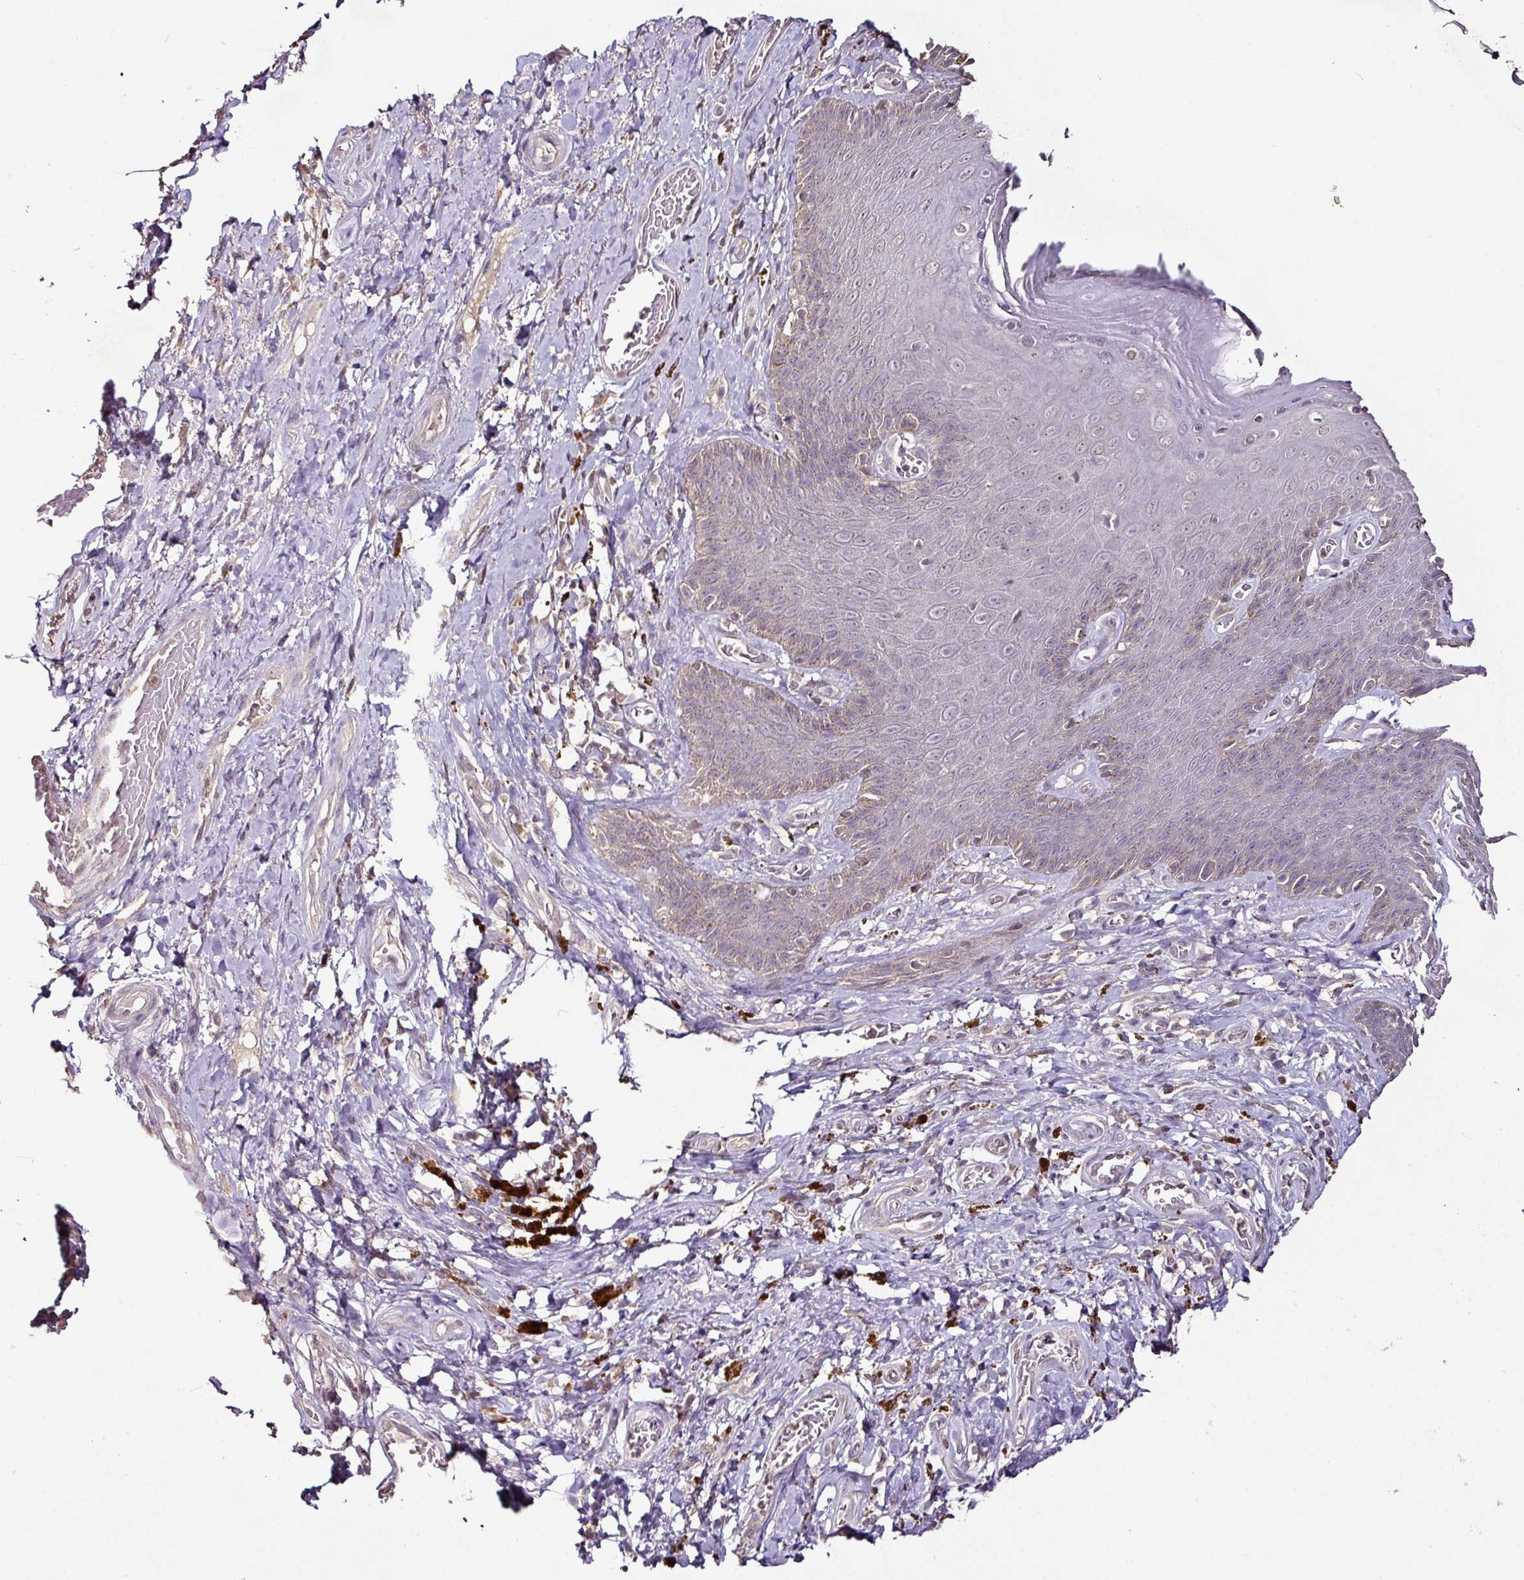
{"staining": {"intensity": "moderate", "quantity": "<25%", "location": "cytoplasmic/membranous"}, "tissue": "skin", "cell_type": "Epidermal cells", "image_type": "normal", "snomed": [{"axis": "morphology", "description": "Normal tissue, NOS"}, {"axis": "topography", "description": "Anal"}, {"axis": "topography", "description": "Peripheral nerve tissue"}], "caption": "This micrograph reveals immunohistochemistry (IHC) staining of normal skin, with low moderate cytoplasmic/membranous expression in about <25% of epidermal cells.", "gene": "RPL38", "patient": {"sex": "male", "age": 53}}